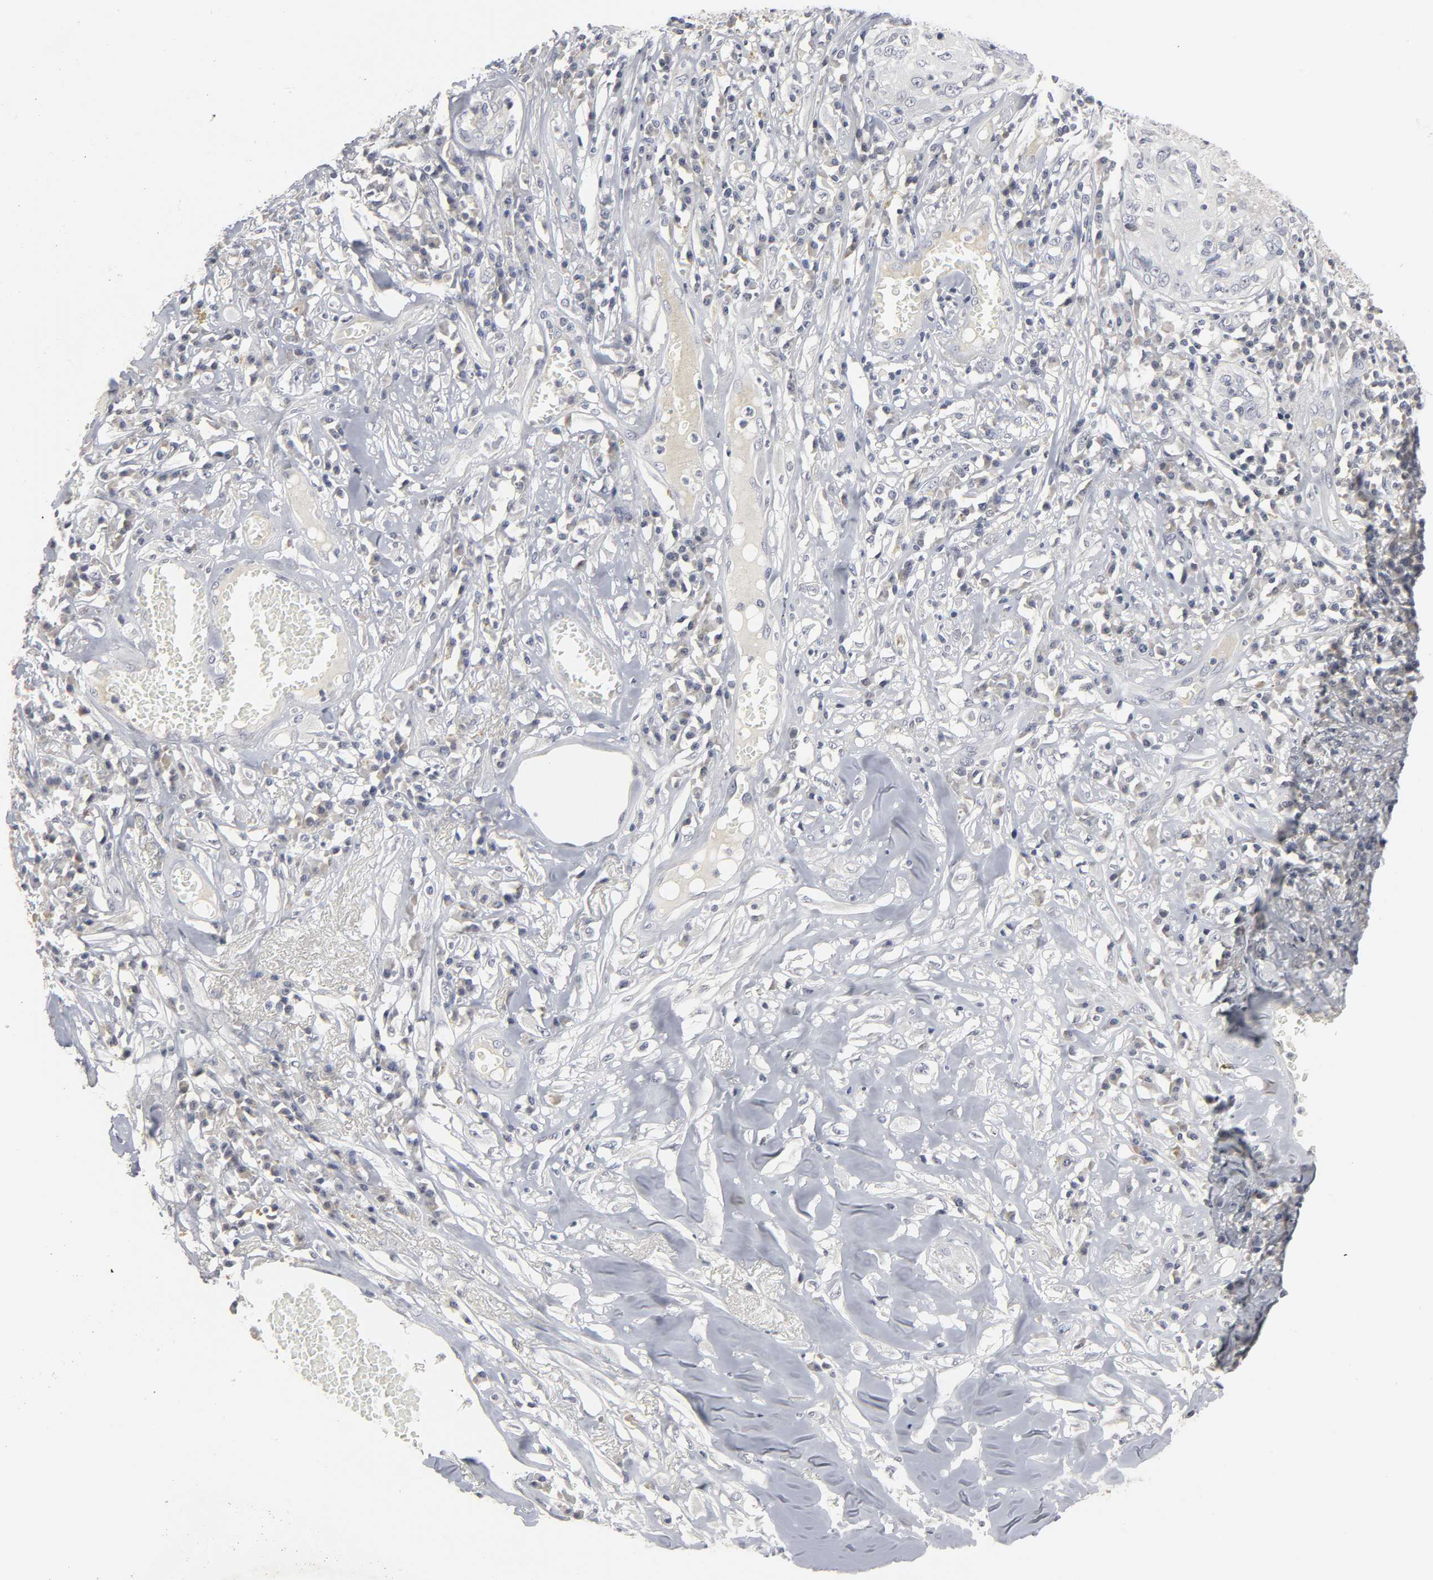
{"staining": {"intensity": "negative", "quantity": "none", "location": "none"}, "tissue": "skin cancer", "cell_type": "Tumor cells", "image_type": "cancer", "snomed": [{"axis": "morphology", "description": "Squamous cell carcinoma, NOS"}, {"axis": "topography", "description": "Skin"}], "caption": "DAB (3,3'-diaminobenzidine) immunohistochemical staining of human squamous cell carcinoma (skin) exhibits no significant expression in tumor cells. (Immunohistochemistry (ihc), brightfield microscopy, high magnification).", "gene": "TCAP", "patient": {"sex": "male", "age": 65}}